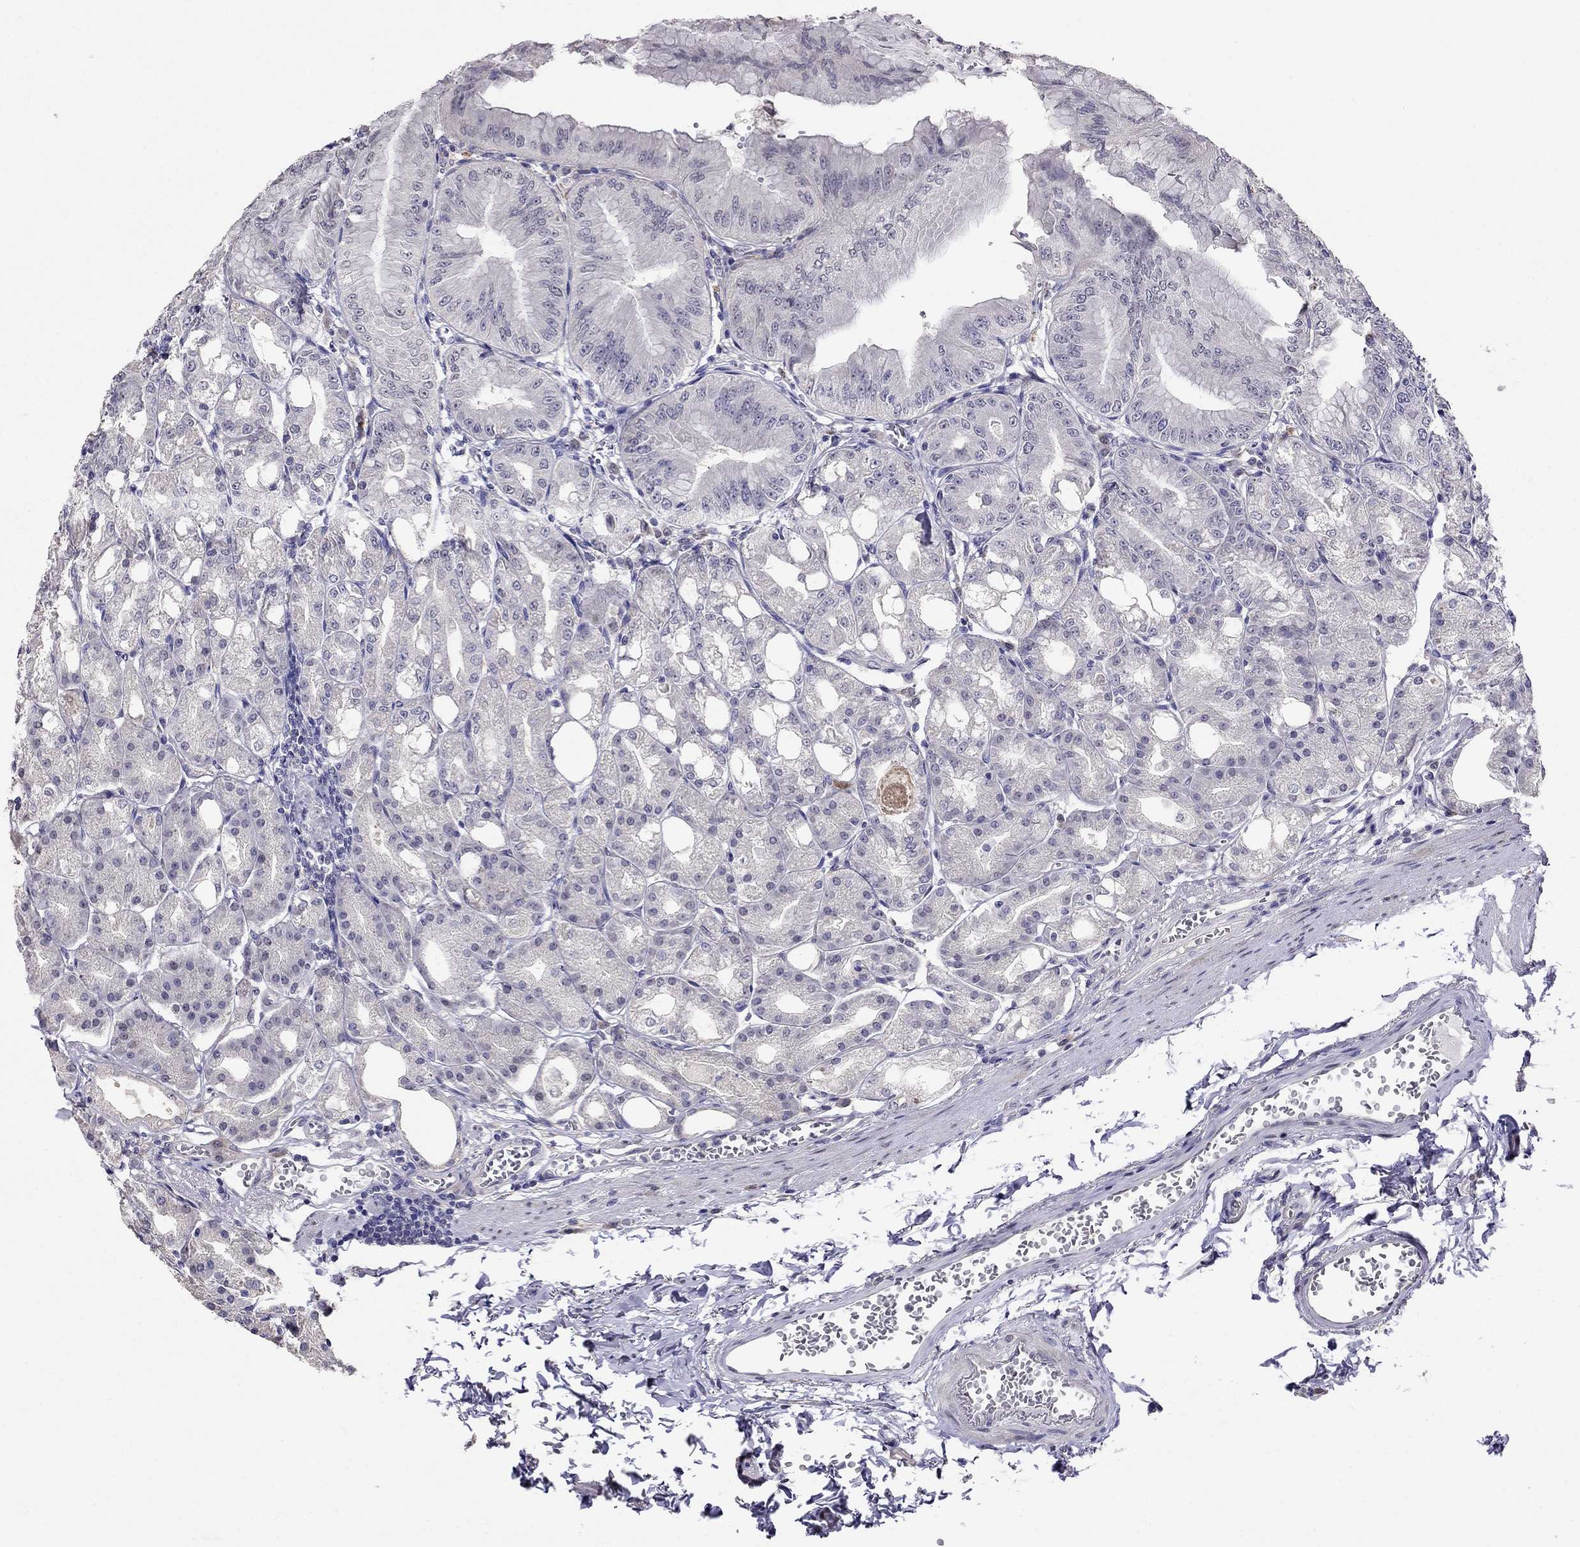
{"staining": {"intensity": "weak", "quantity": "<25%", "location": "cytoplasmic/membranous"}, "tissue": "stomach", "cell_type": "Glandular cells", "image_type": "normal", "snomed": [{"axis": "morphology", "description": "Normal tissue, NOS"}, {"axis": "topography", "description": "Stomach"}], "caption": "Human stomach stained for a protein using immunohistochemistry (IHC) exhibits no positivity in glandular cells.", "gene": "MAGEB4", "patient": {"sex": "male", "age": 71}}